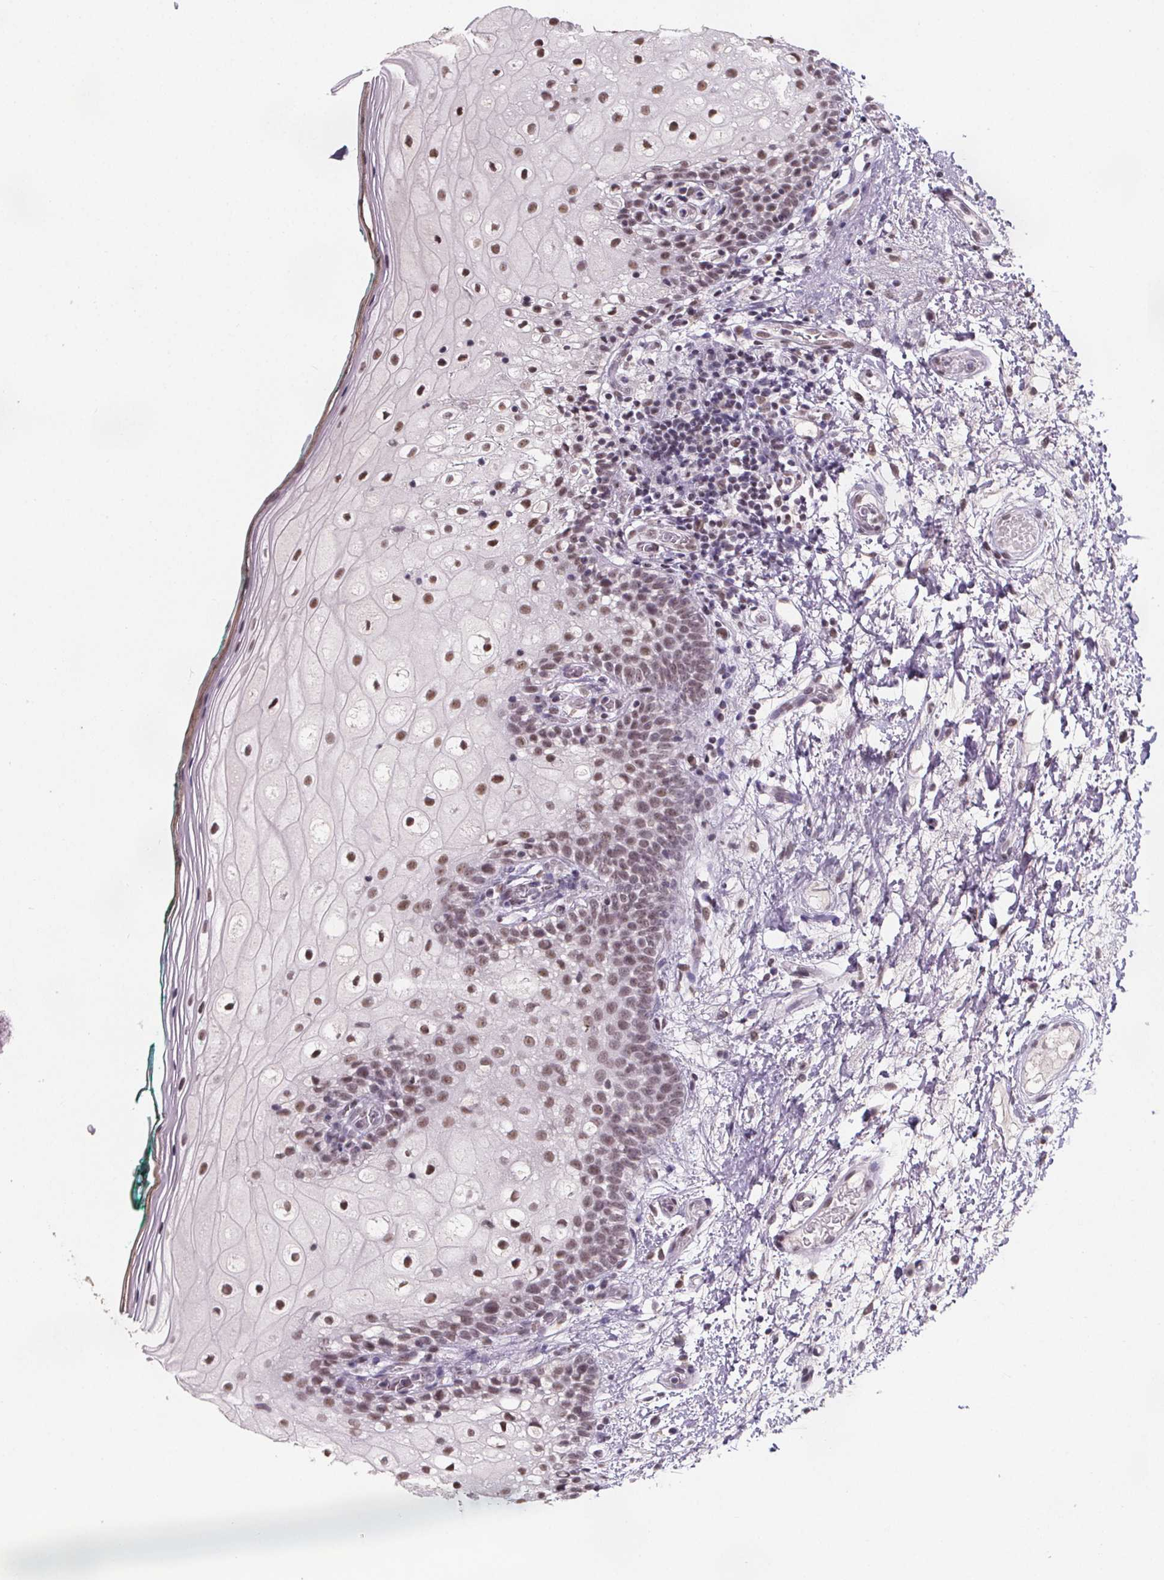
{"staining": {"intensity": "moderate", "quantity": ">75%", "location": "nuclear"}, "tissue": "oral mucosa", "cell_type": "Squamous epithelial cells", "image_type": "normal", "snomed": [{"axis": "morphology", "description": "Normal tissue, NOS"}, {"axis": "topography", "description": "Oral tissue"}], "caption": "About >75% of squamous epithelial cells in unremarkable oral mucosa show moderate nuclear protein expression as visualized by brown immunohistochemical staining.", "gene": "ZNF572", "patient": {"sex": "female", "age": 83}}